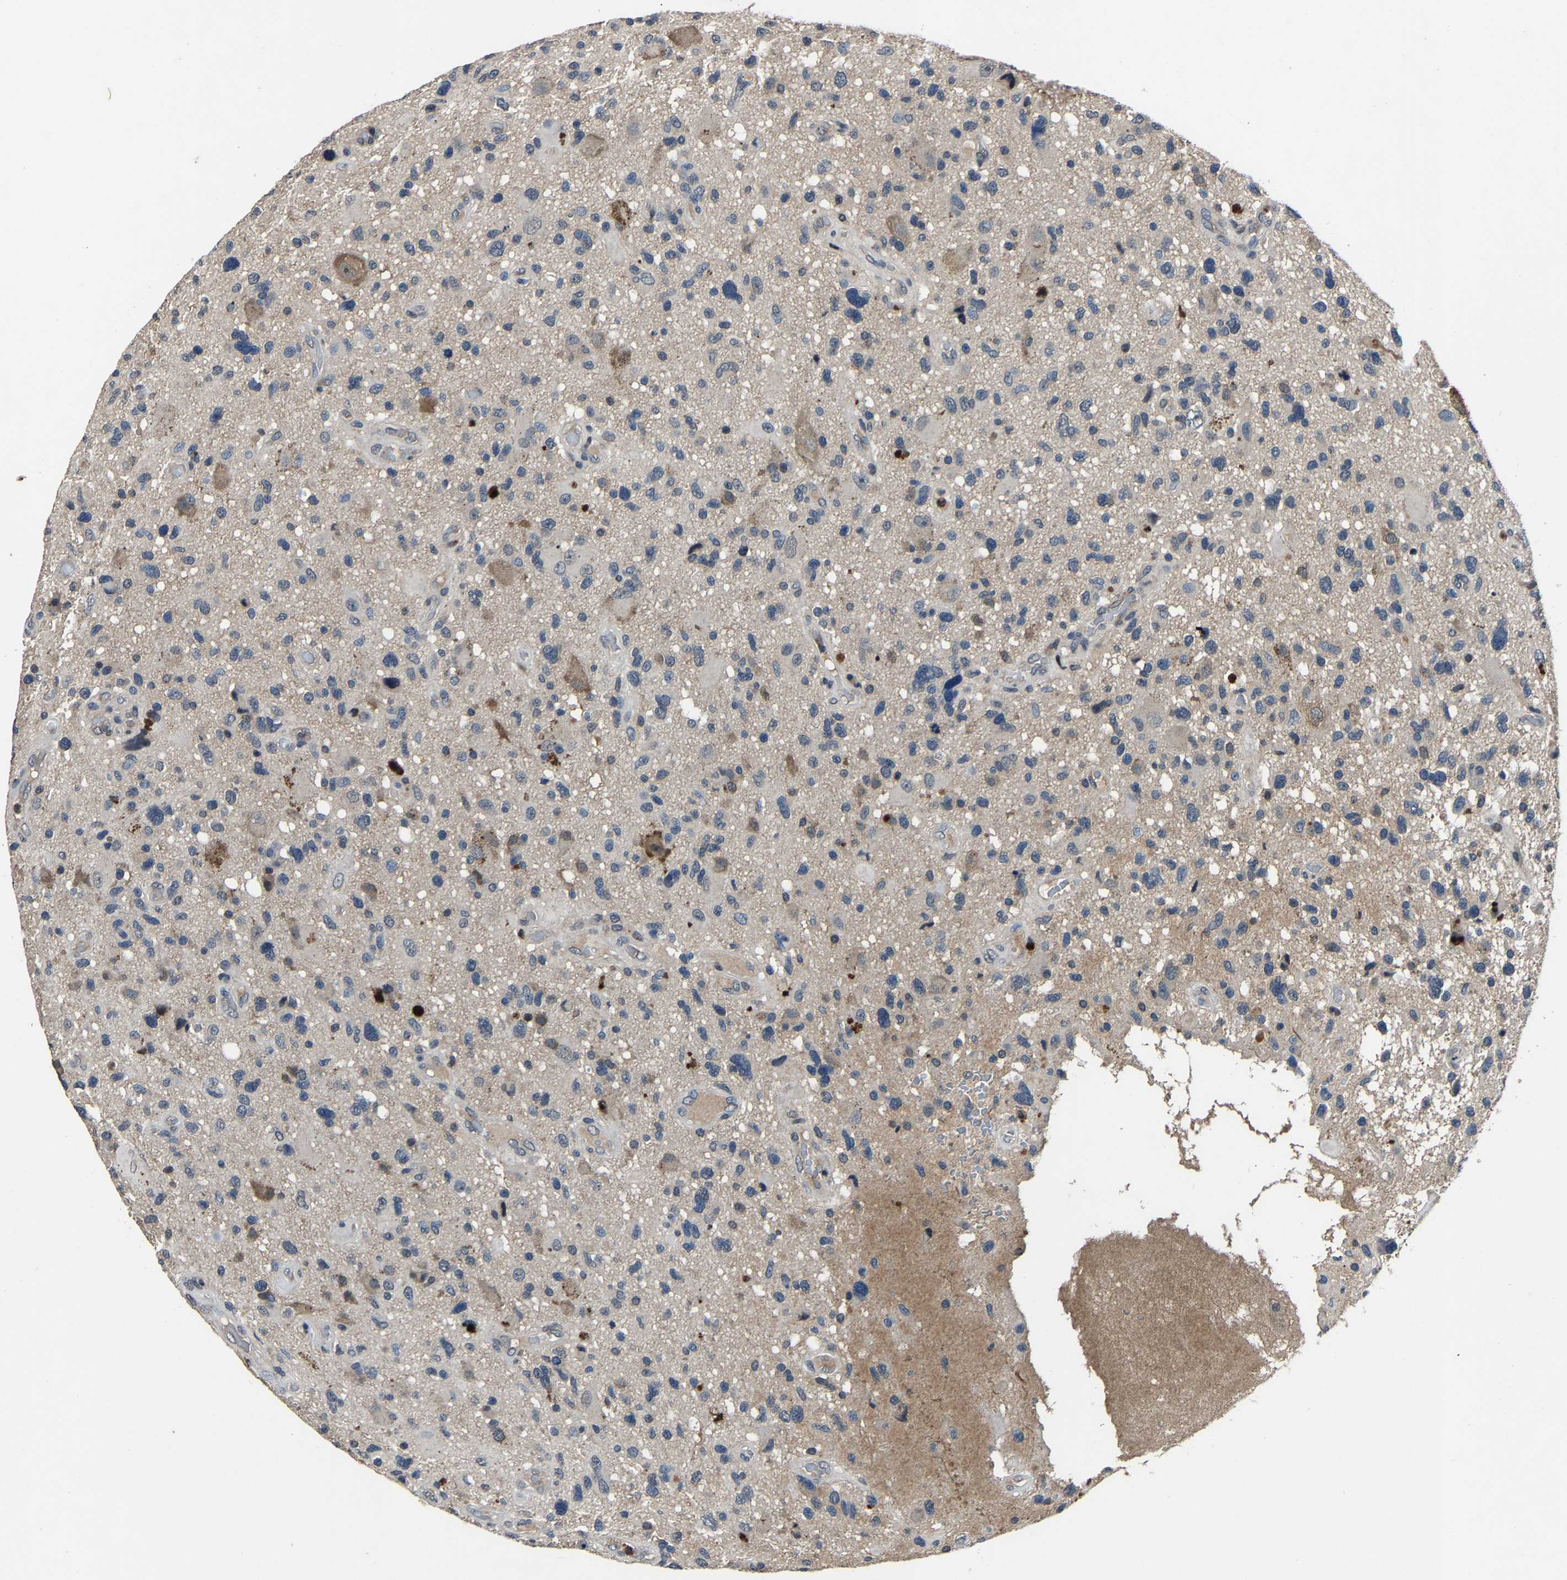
{"staining": {"intensity": "weak", "quantity": "<25%", "location": "cytoplasmic/membranous"}, "tissue": "glioma", "cell_type": "Tumor cells", "image_type": "cancer", "snomed": [{"axis": "morphology", "description": "Glioma, malignant, High grade"}, {"axis": "topography", "description": "Brain"}], "caption": "This is a micrograph of immunohistochemistry staining of glioma, which shows no positivity in tumor cells.", "gene": "PCNX2", "patient": {"sex": "male", "age": 33}}